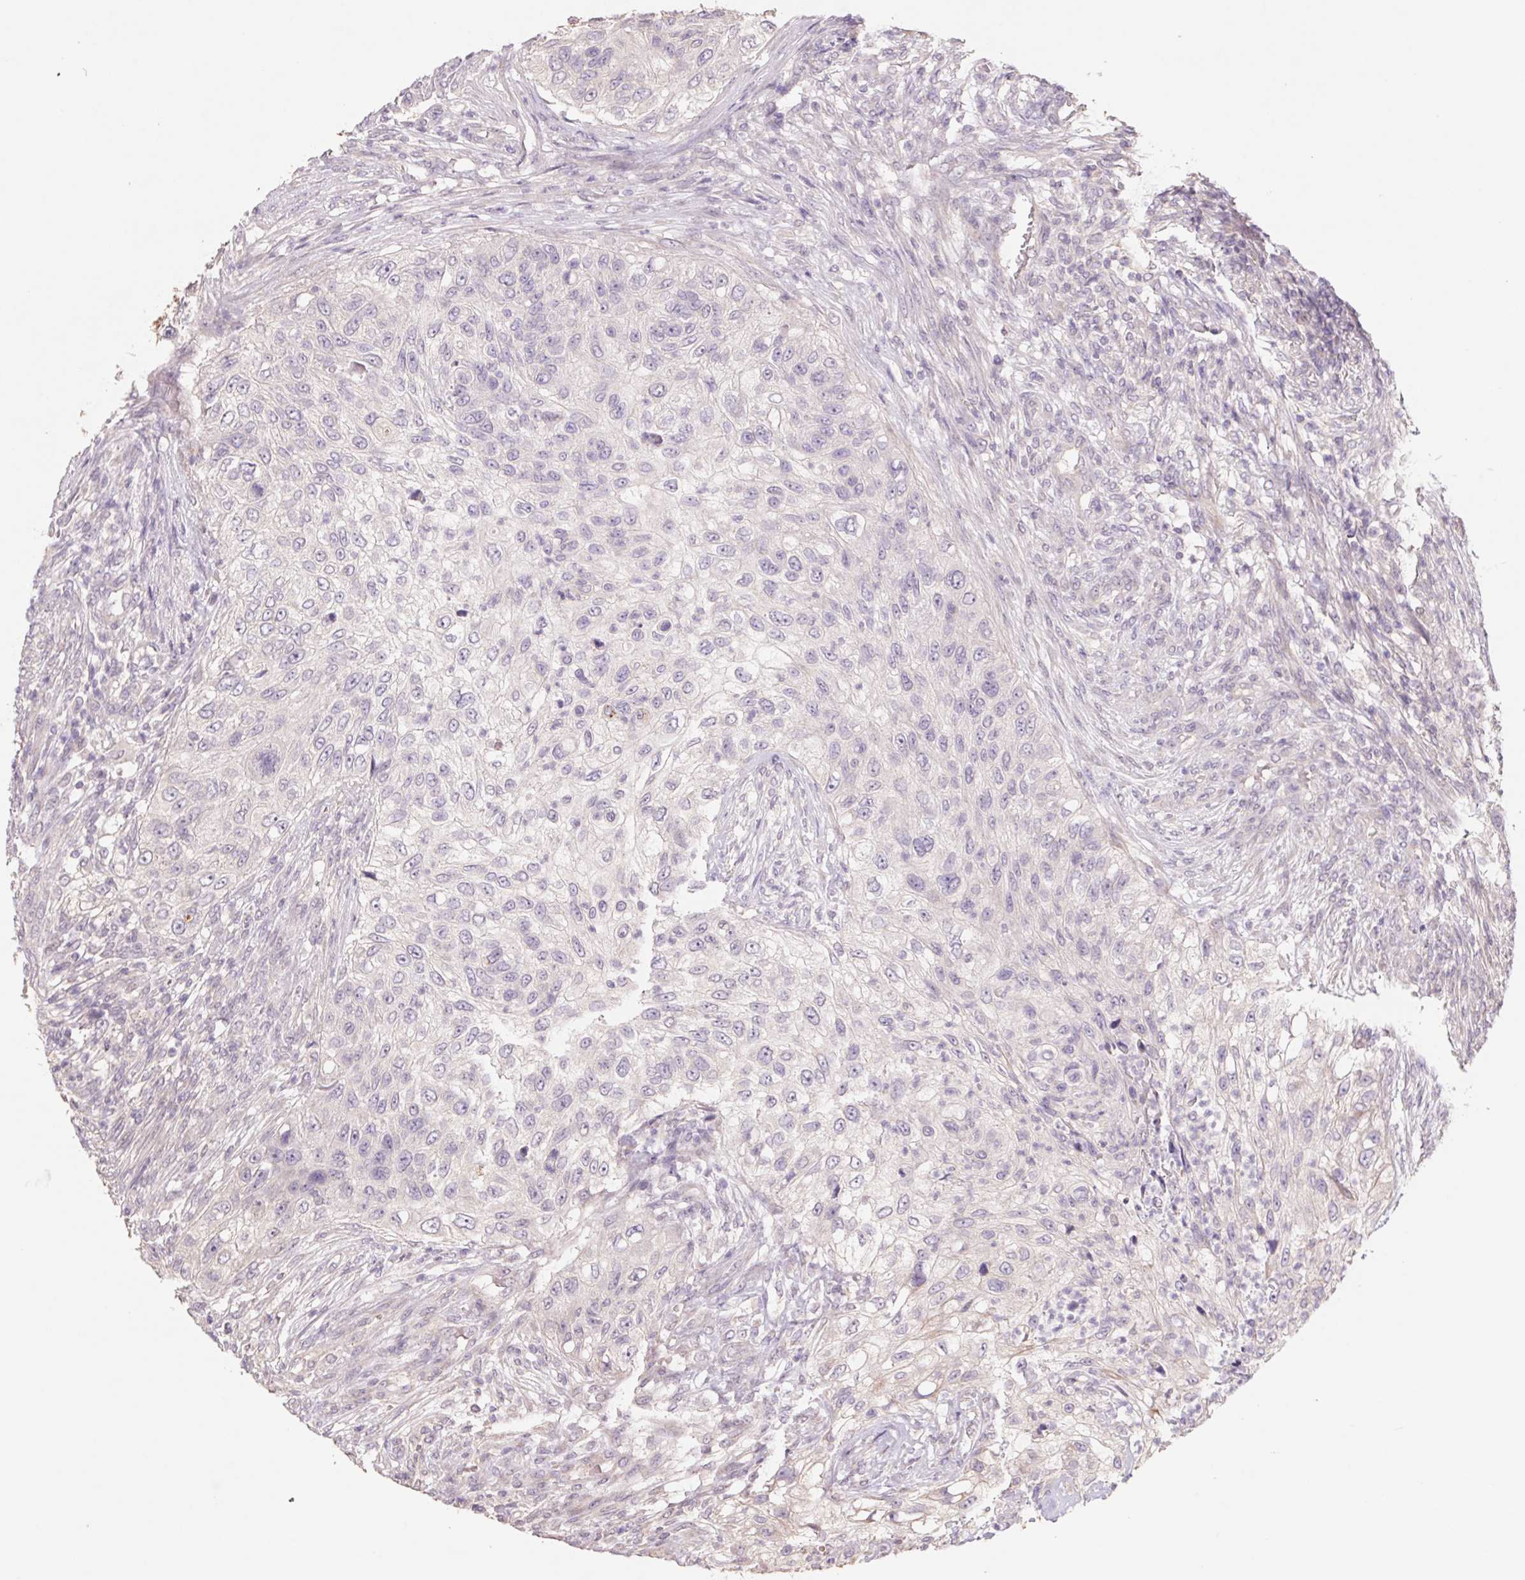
{"staining": {"intensity": "negative", "quantity": "none", "location": "none"}, "tissue": "urothelial cancer", "cell_type": "Tumor cells", "image_type": "cancer", "snomed": [{"axis": "morphology", "description": "Urothelial carcinoma, High grade"}, {"axis": "topography", "description": "Urinary bladder"}], "caption": "This is a micrograph of IHC staining of urothelial cancer, which shows no staining in tumor cells.", "gene": "GRM2", "patient": {"sex": "female", "age": 60}}